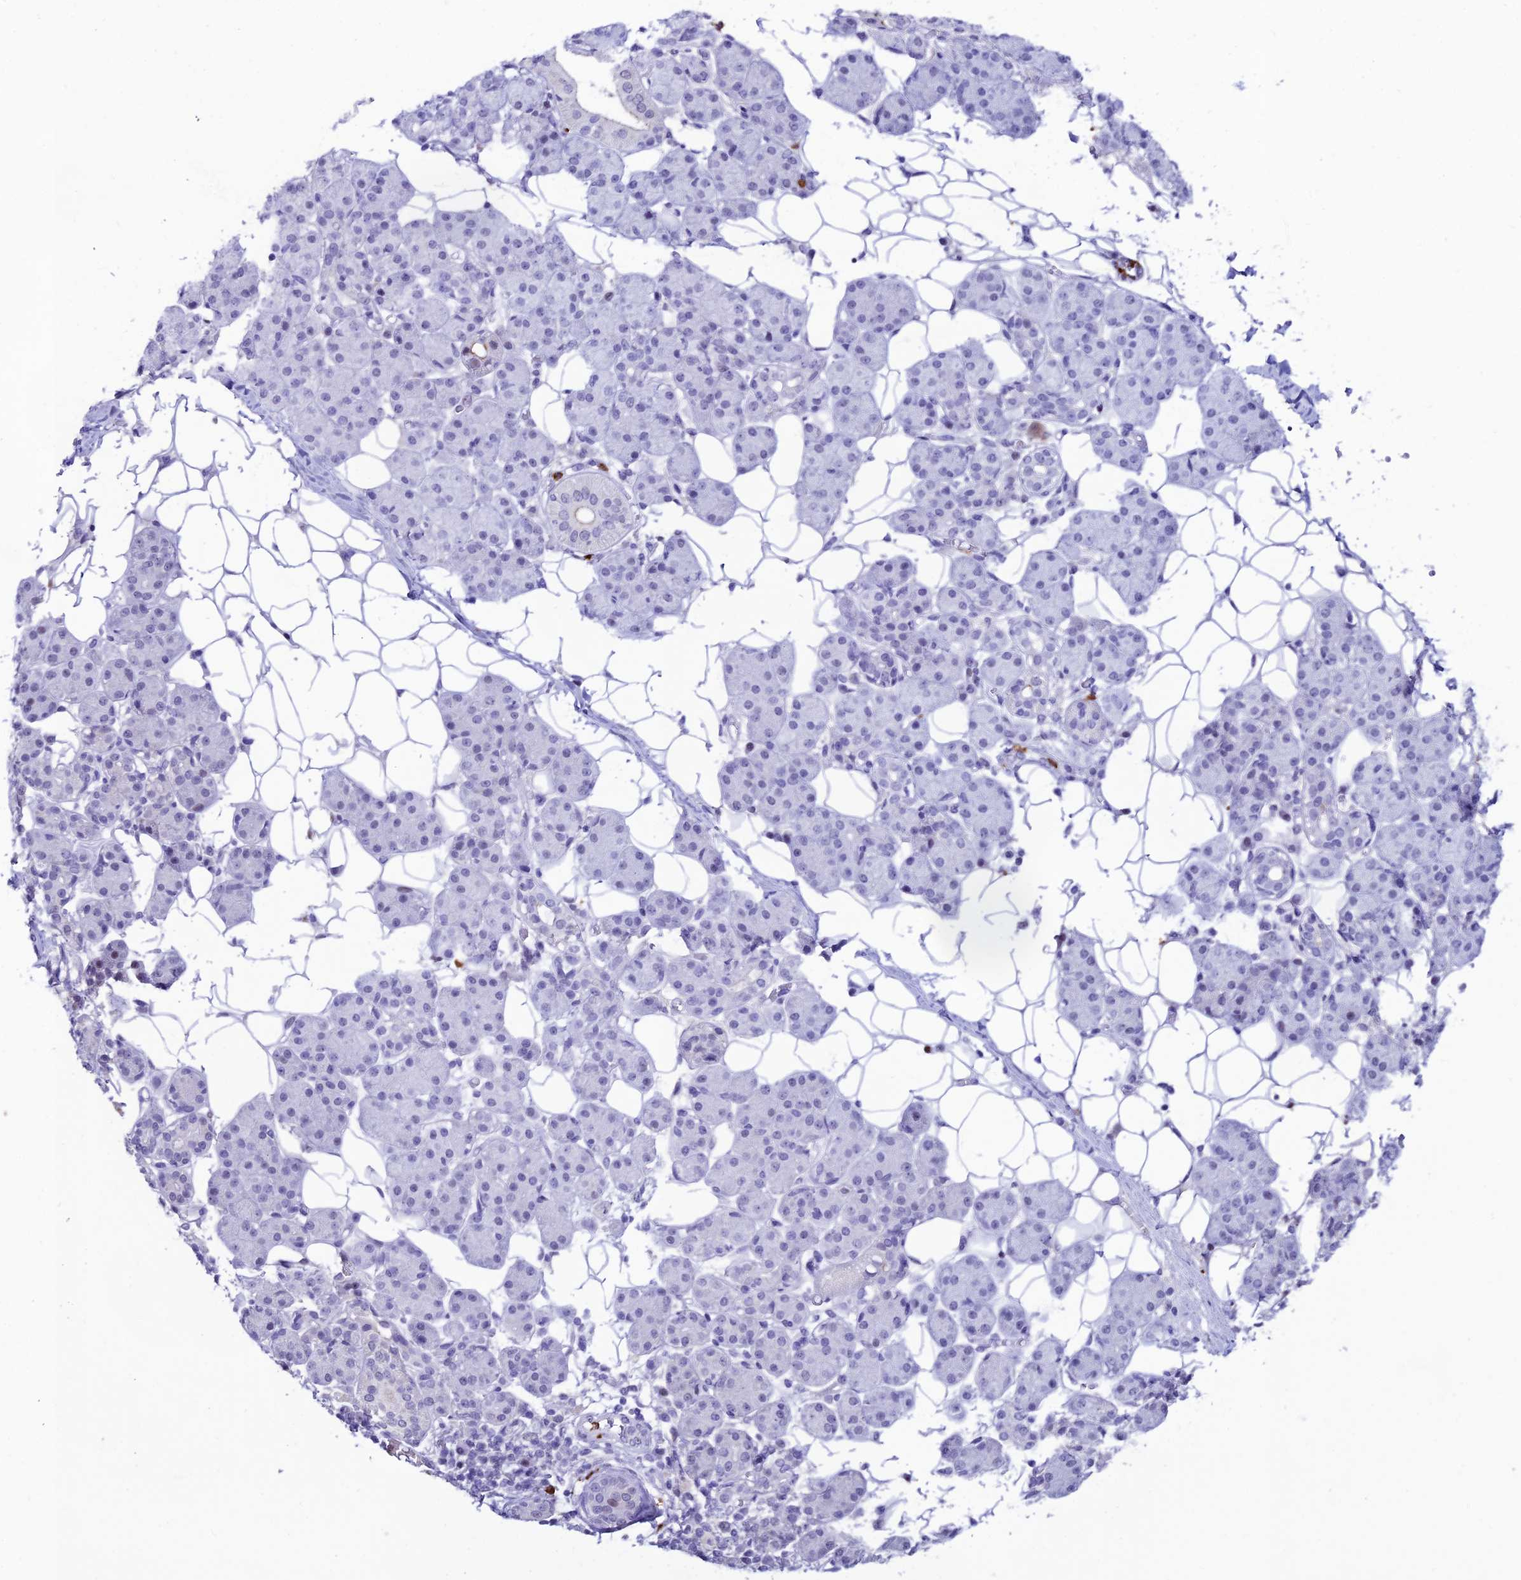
{"staining": {"intensity": "weak", "quantity": "<25%", "location": "cytoplasmic/membranous"}, "tissue": "salivary gland", "cell_type": "Glandular cells", "image_type": "normal", "snomed": [{"axis": "morphology", "description": "Normal tissue, NOS"}, {"axis": "topography", "description": "Salivary gland"}], "caption": "Immunohistochemical staining of benign human salivary gland shows no significant staining in glandular cells.", "gene": "MFSD2B", "patient": {"sex": "female", "age": 33}}